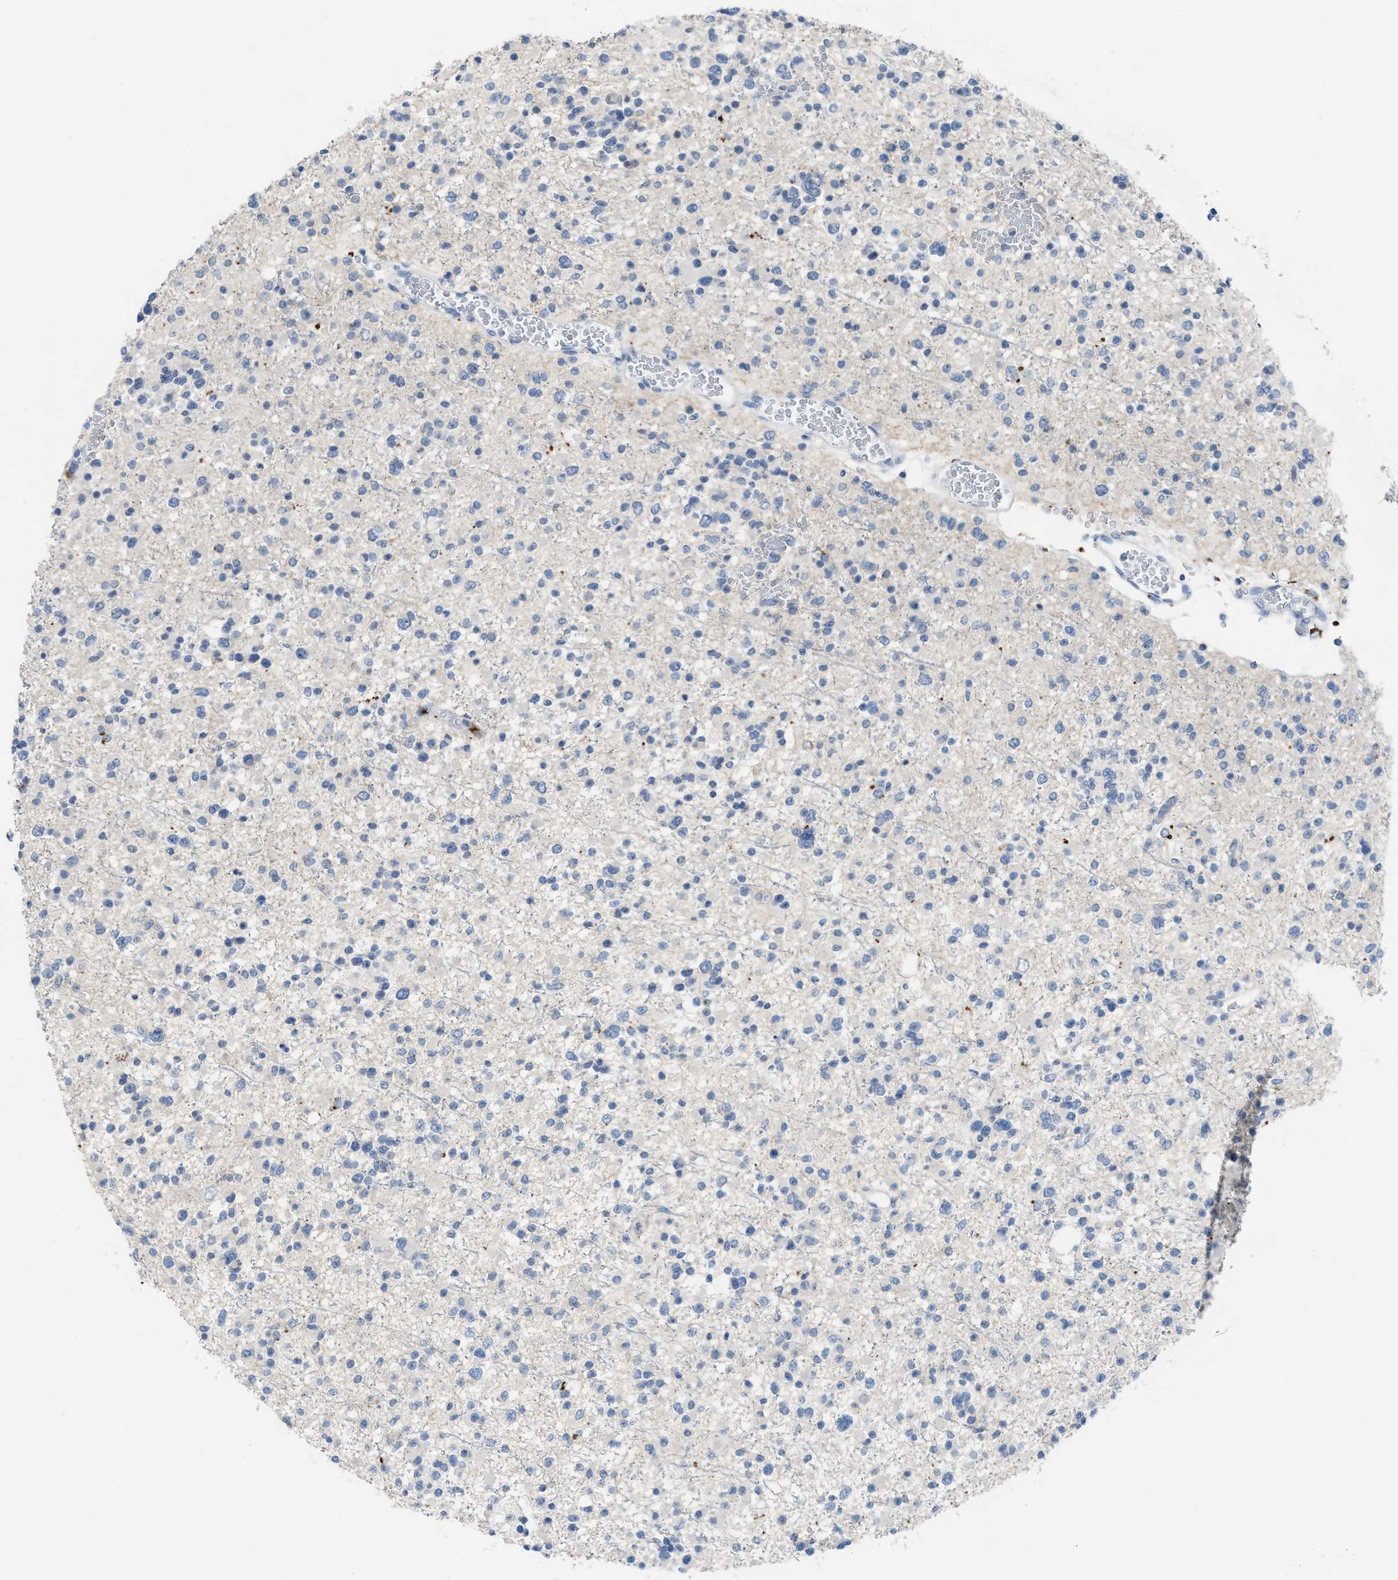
{"staining": {"intensity": "negative", "quantity": "none", "location": "none"}, "tissue": "glioma", "cell_type": "Tumor cells", "image_type": "cancer", "snomed": [{"axis": "morphology", "description": "Glioma, malignant, Low grade"}, {"axis": "topography", "description": "Brain"}], "caption": "A histopathology image of human glioma is negative for staining in tumor cells. Nuclei are stained in blue.", "gene": "SLC5A5", "patient": {"sex": "female", "age": 22}}